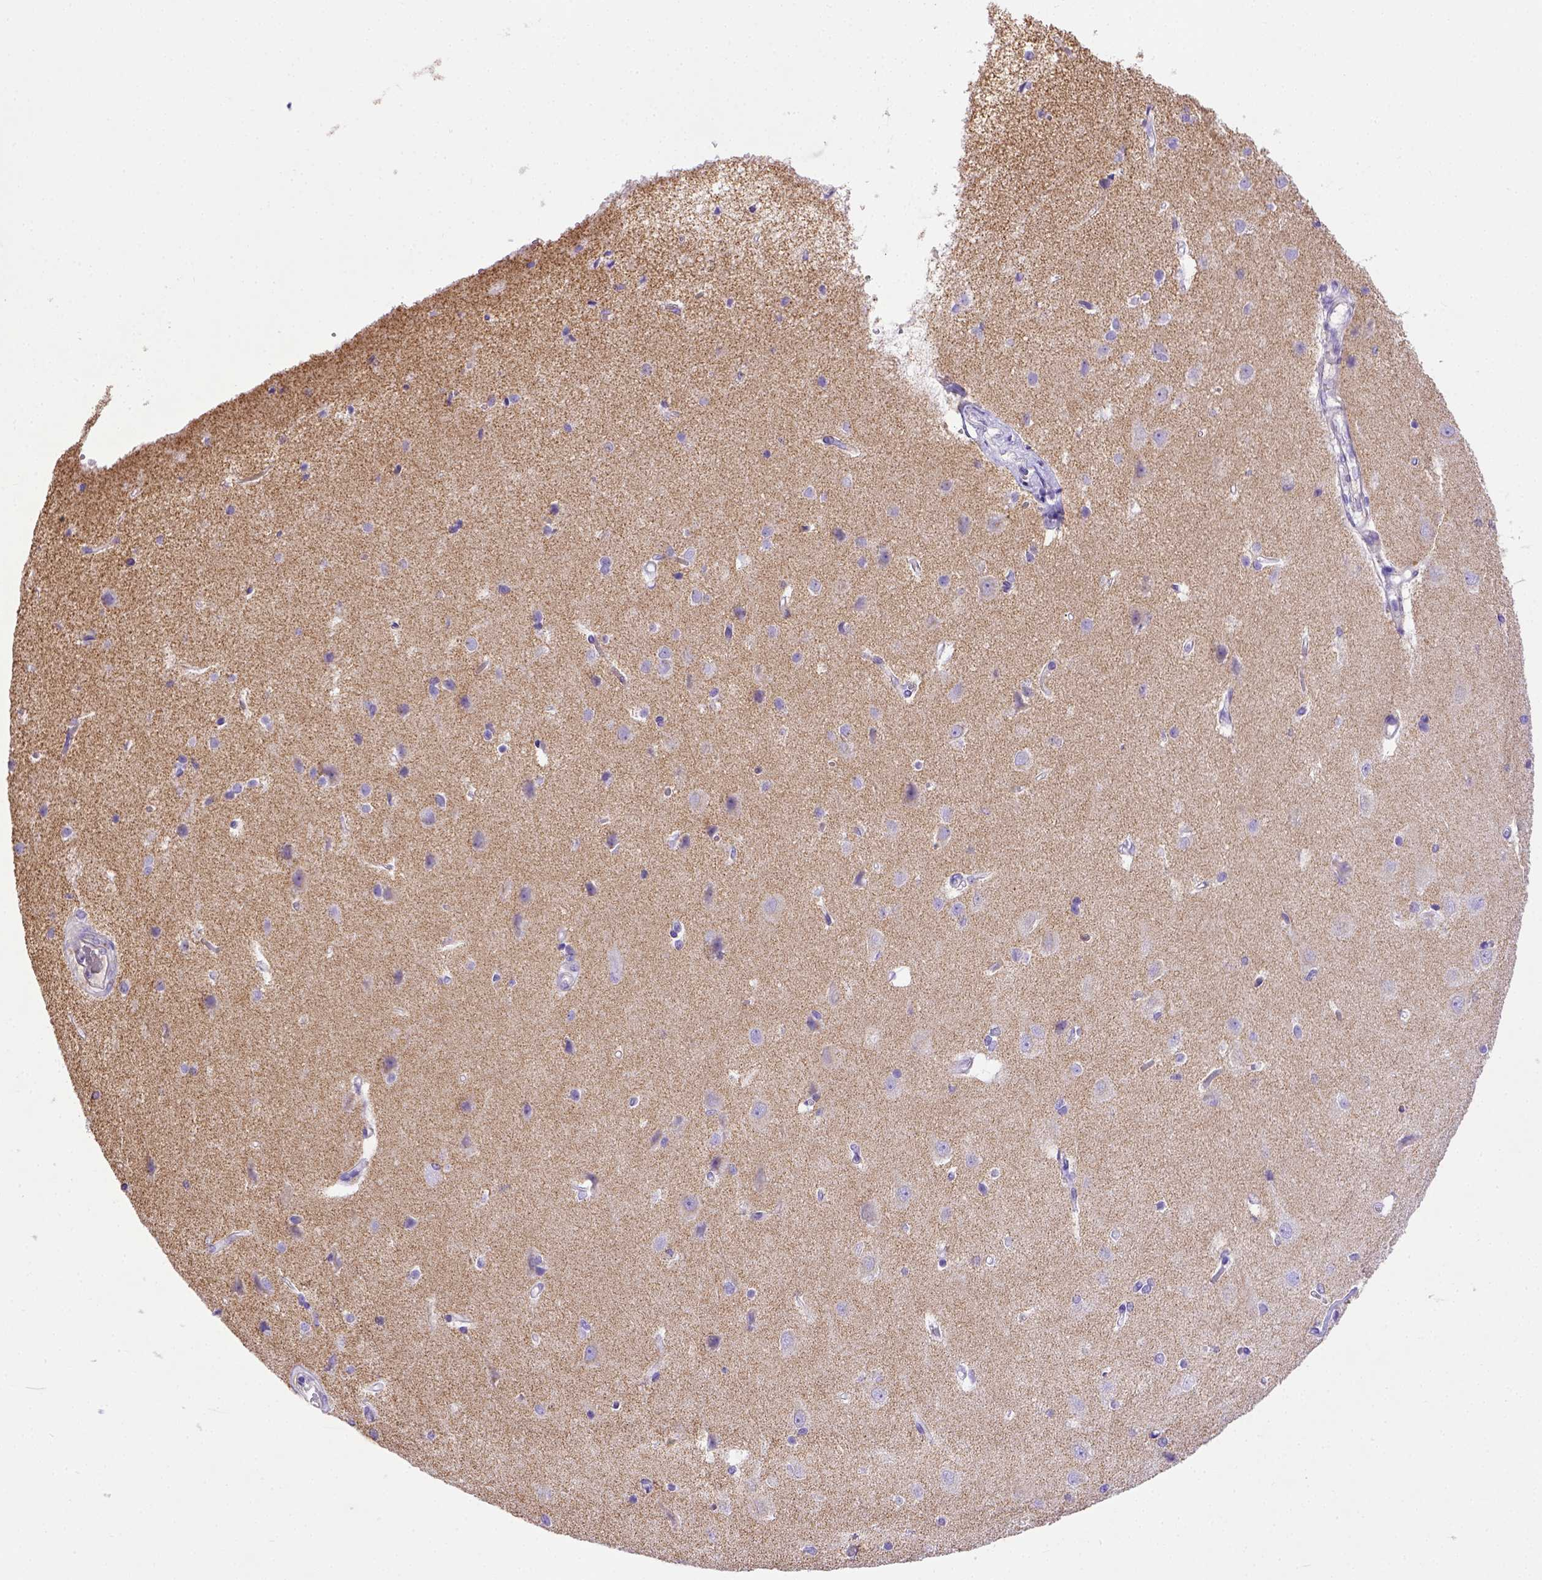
{"staining": {"intensity": "negative", "quantity": "none", "location": "none"}, "tissue": "cerebral cortex", "cell_type": "Endothelial cells", "image_type": "normal", "snomed": [{"axis": "morphology", "description": "Normal tissue, NOS"}, {"axis": "topography", "description": "Cerebral cortex"}], "caption": "Endothelial cells show no significant protein positivity in unremarkable cerebral cortex. Nuclei are stained in blue.", "gene": "LRRC18", "patient": {"sex": "male", "age": 37}}